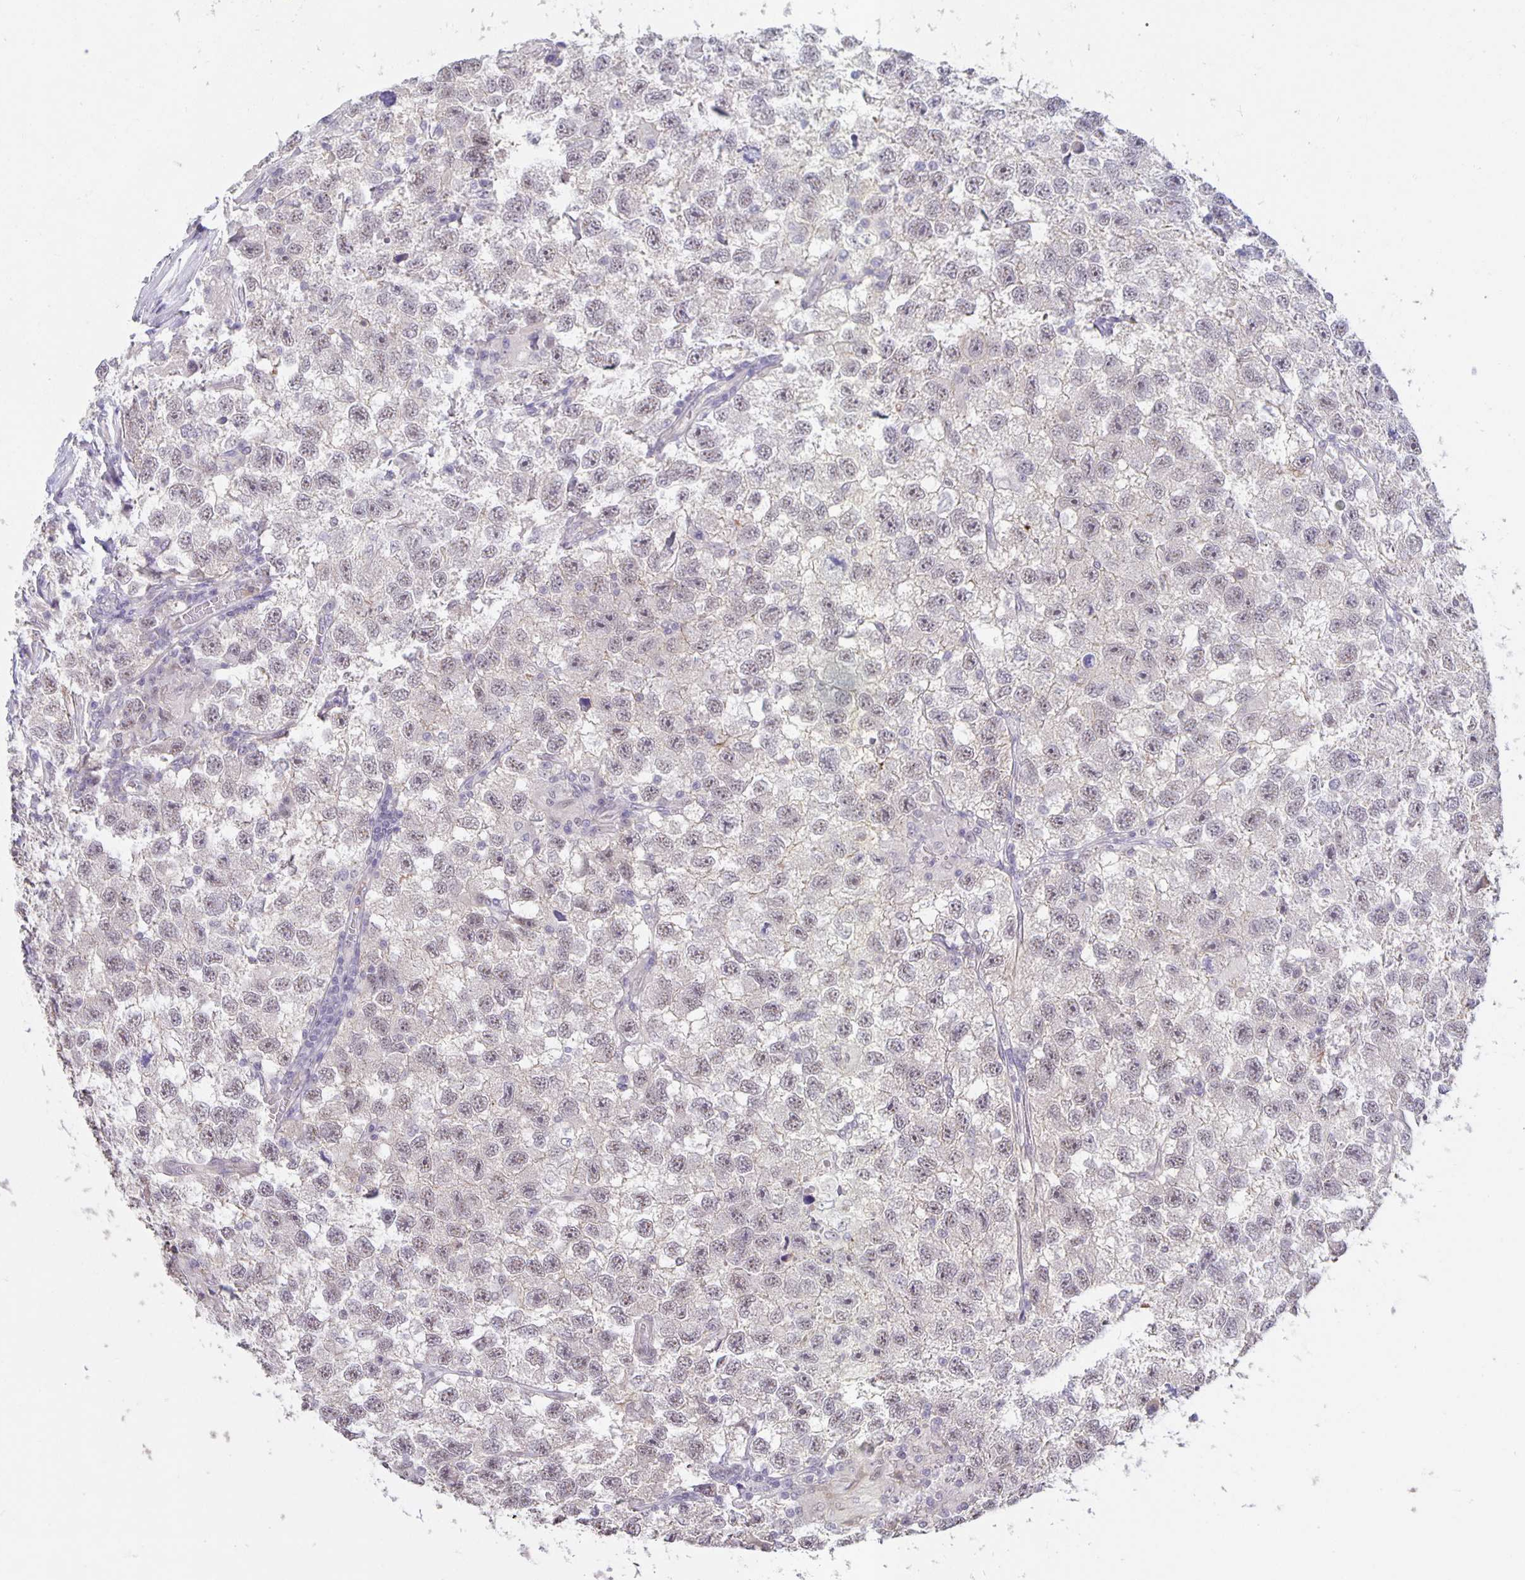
{"staining": {"intensity": "weak", "quantity": "<25%", "location": "cytoplasmic/membranous"}, "tissue": "testis cancer", "cell_type": "Tumor cells", "image_type": "cancer", "snomed": [{"axis": "morphology", "description": "Seminoma, NOS"}, {"axis": "topography", "description": "Testis"}], "caption": "IHC of human testis cancer shows no positivity in tumor cells. (DAB (3,3'-diaminobenzidine) immunohistochemistry, high magnification).", "gene": "ARVCF", "patient": {"sex": "male", "age": 26}}